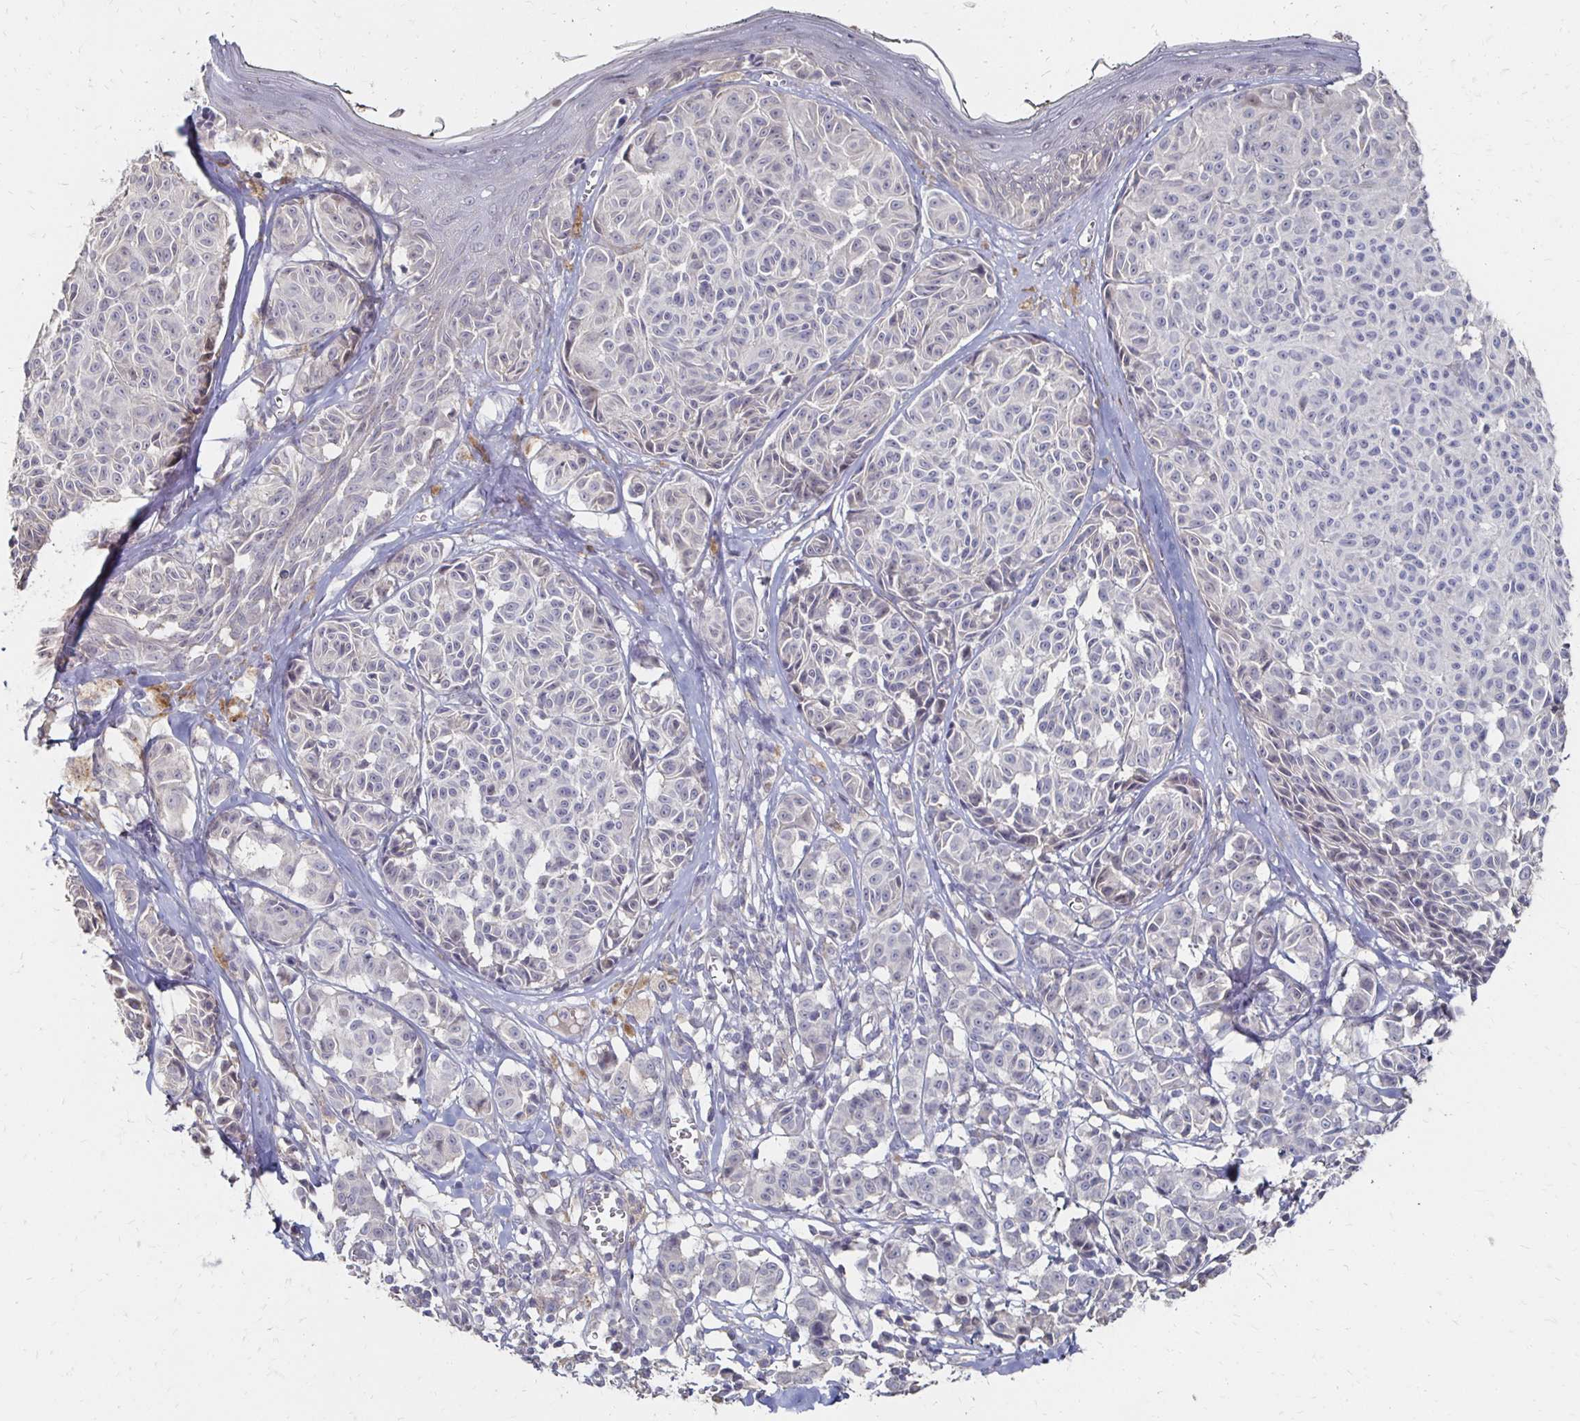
{"staining": {"intensity": "negative", "quantity": "none", "location": "none"}, "tissue": "melanoma", "cell_type": "Tumor cells", "image_type": "cancer", "snomed": [{"axis": "morphology", "description": "Malignant melanoma, NOS"}, {"axis": "topography", "description": "Skin"}], "caption": "Immunohistochemical staining of melanoma shows no significant positivity in tumor cells. (Stains: DAB (3,3'-diaminobenzidine) immunohistochemistry with hematoxylin counter stain, Microscopy: brightfield microscopy at high magnification).", "gene": "ZNF727", "patient": {"sex": "female", "age": 43}}